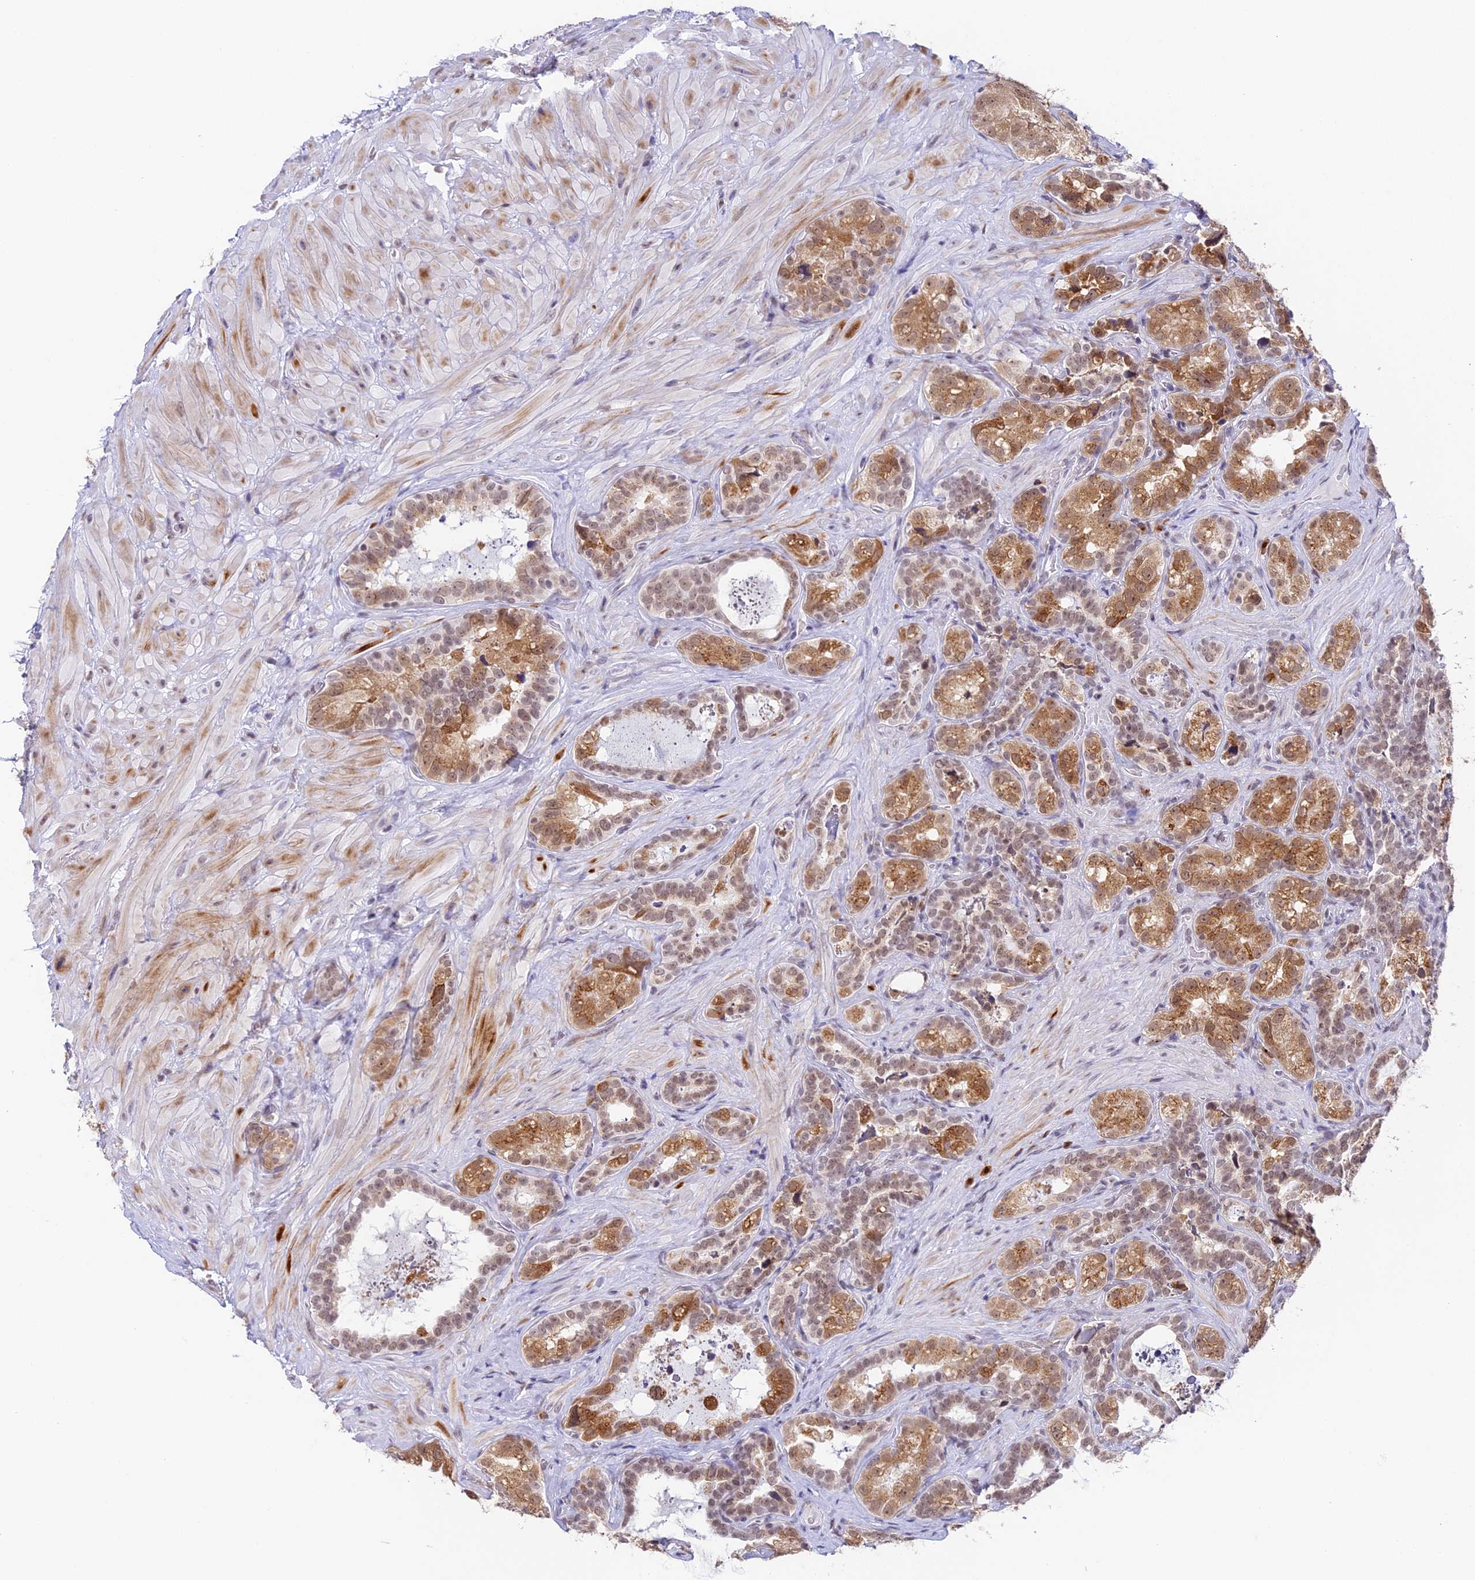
{"staining": {"intensity": "moderate", "quantity": "25%-75%", "location": "cytoplasmic/membranous,nuclear"}, "tissue": "seminal vesicle", "cell_type": "Glandular cells", "image_type": "normal", "snomed": [{"axis": "morphology", "description": "Normal tissue, NOS"}, {"axis": "topography", "description": "Seminal veicle"}, {"axis": "topography", "description": "Peripheral nerve tissue"}], "caption": "About 25%-75% of glandular cells in normal seminal vesicle display moderate cytoplasmic/membranous,nuclear protein staining as visualized by brown immunohistochemical staining.", "gene": "HEATR5B", "patient": {"sex": "male", "age": 67}}